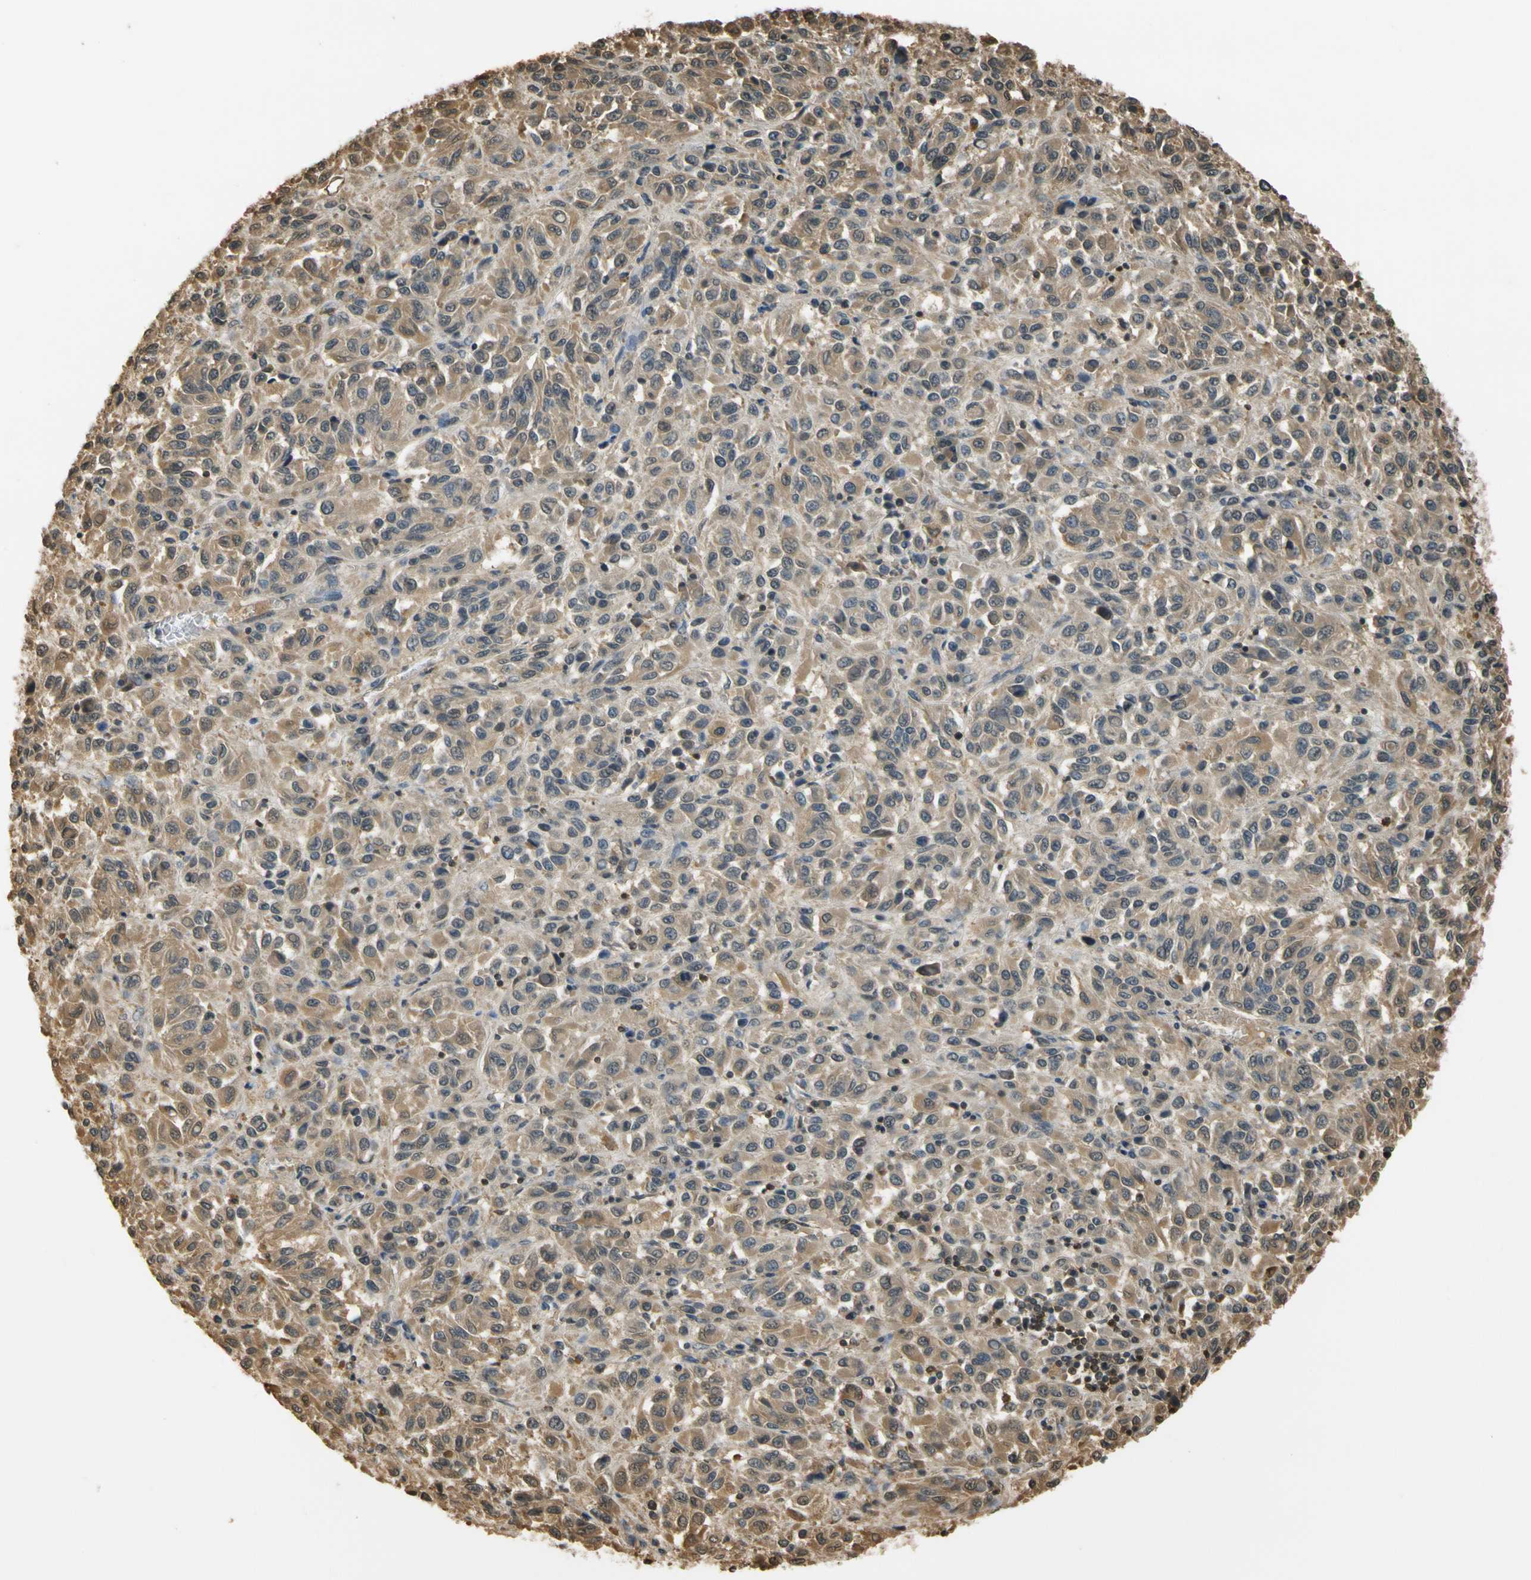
{"staining": {"intensity": "moderate", "quantity": ">75%", "location": "cytoplasmic/membranous,nuclear"}, "tissue": "melanoma", "cell_type": "Tumor cells", "image_type": "cancer", "snomed": [{"axis": "morphology", "description": "Malignant melanoma, Metastatic site"}, {"axis": "topography", "description": "Lung"}], "caption": "Immunohistochemical staining of human malignant melanoma (metastatic site) shows medium levels of moderate cytoplasmic/membranous and nuclear protein staining in approximately >75% of tumor cells.", "gene": "SOD1", "patient": {"sex": "male", "age": 64}}